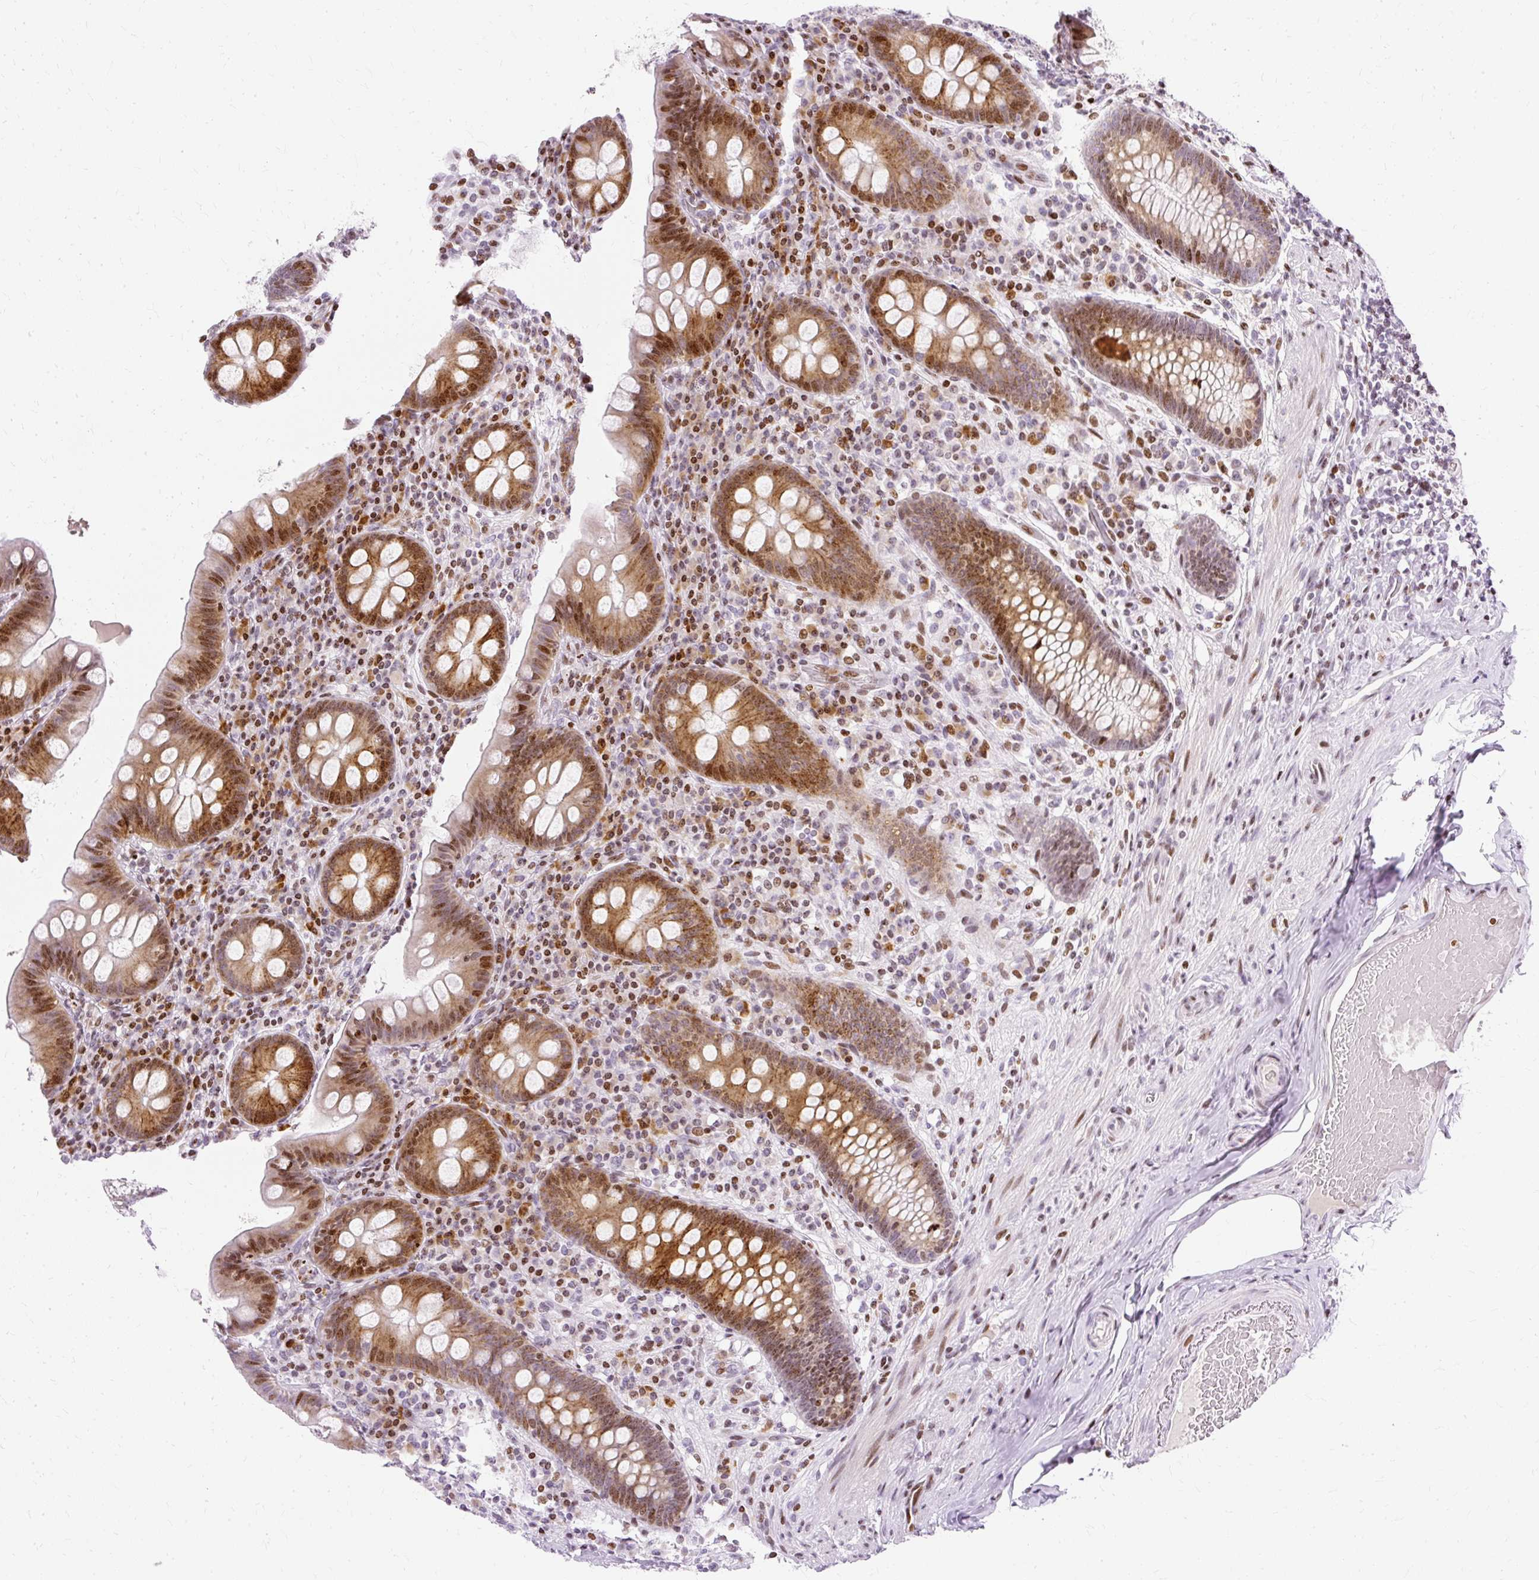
{"staining": {"intensity": "moderate", "quantity": "25%-75%", "location": "cytoplasmic/membranous,nuclear"}, "tissue": "appendix", "cell_type": "Glandular cells", "image_type": "normal", "snomed": [{"axis": "morphology", "description": "Normal tissue, NOS"}, {"axis": "topography", "description": "Appendix"}], "caption": "Moderate cytoplasmic/membranous,nuclear protein expression is identified in about 25%-75% of glandular cells in appendix.", "gene": "TMEM177", "patient": {"sex": "male", "age": 71}}